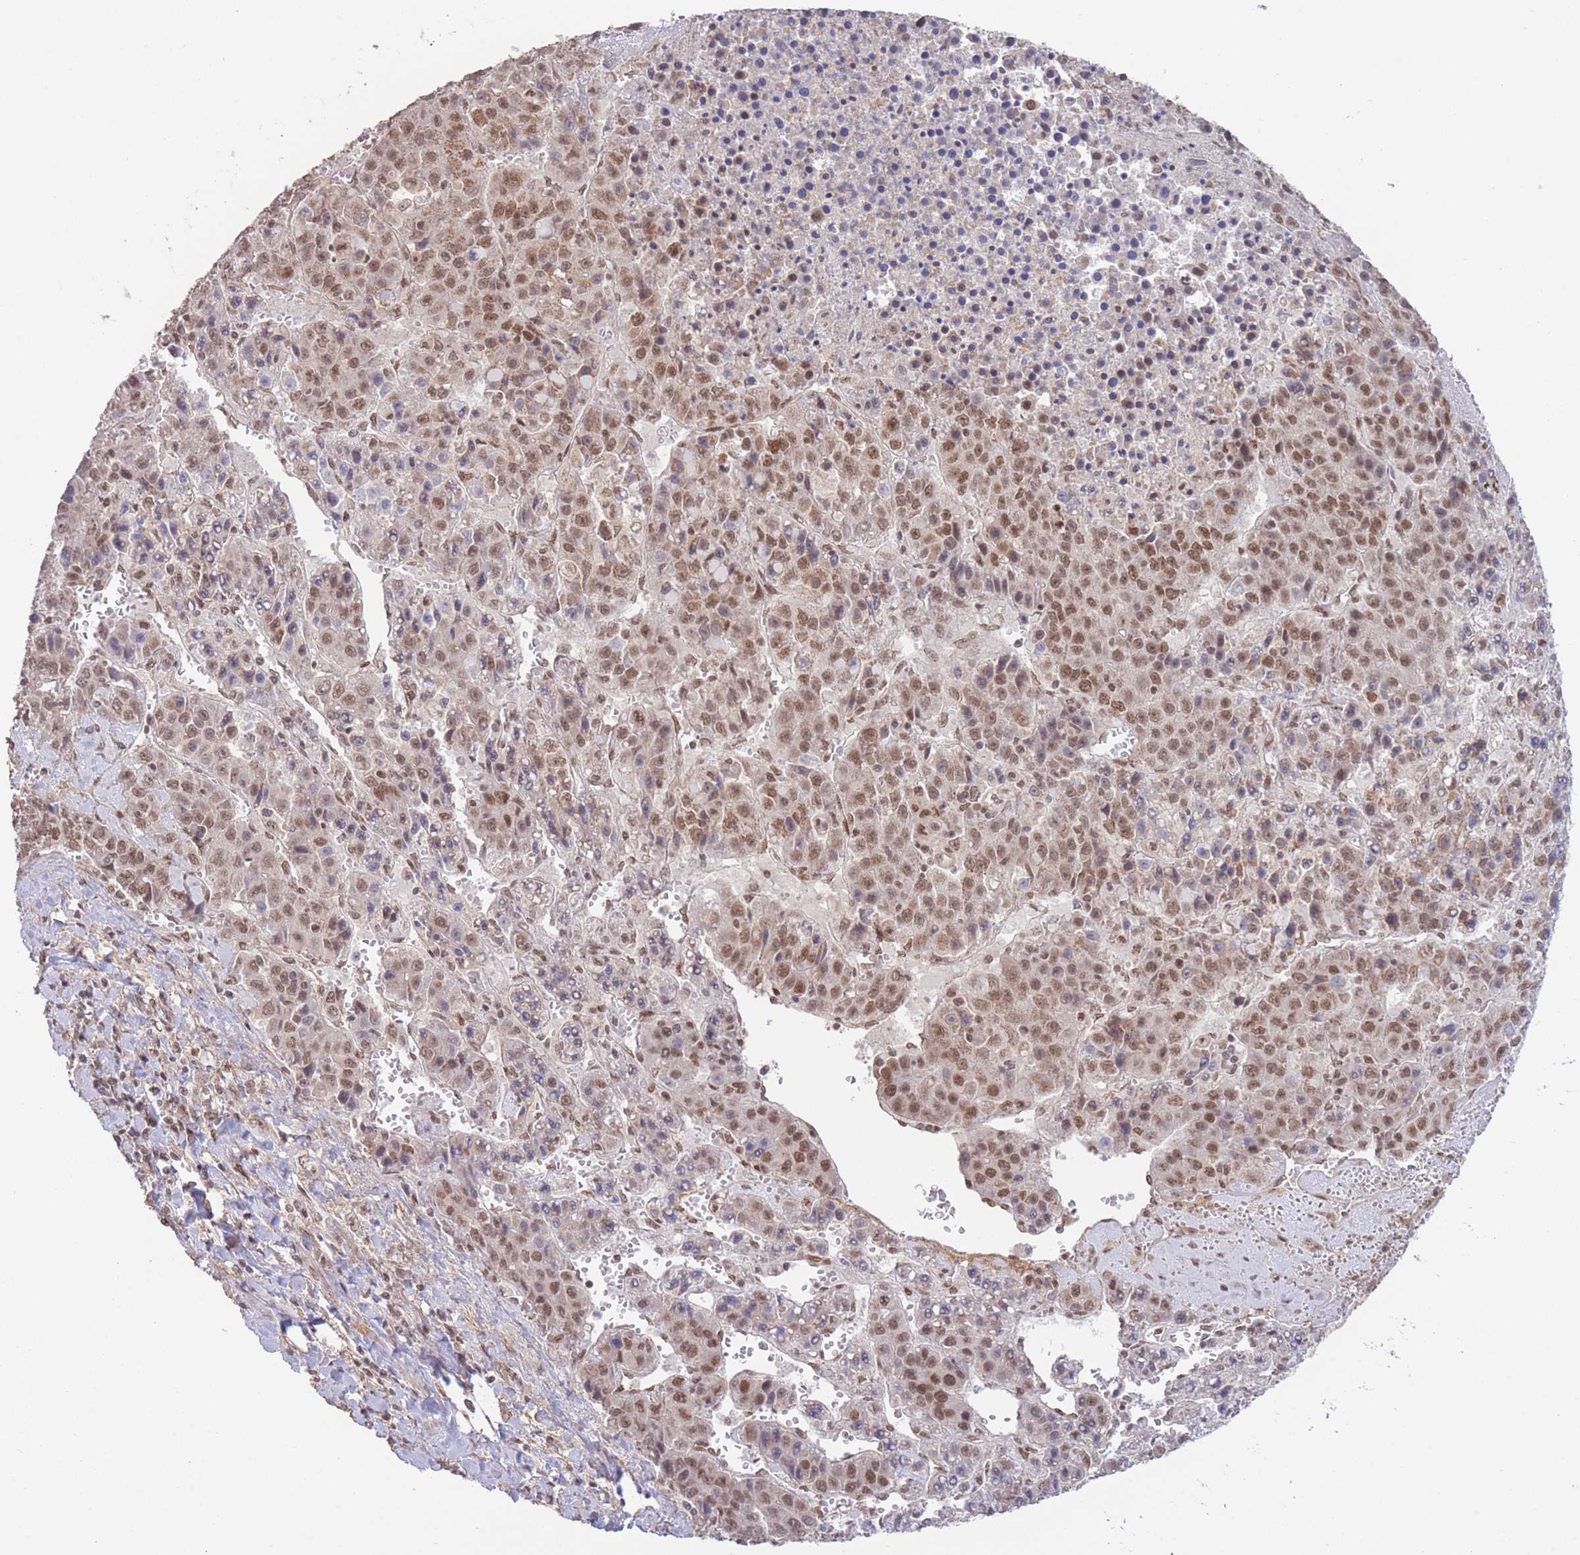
{"staining": {"intensity": "moderate", "quantity": ">75%", "location": "nuclear"}, "tissue": "liver cancer", "cell_type": "Tumor cells", "image_type": "cancer", "snomed": [{"axis": "morphology", "description": "Carcinoma, Hepatocellular, NOS"}, {"axis": "topography", "description": "Liver"}], "caption": "Immunohistochemistry (IHC) image of neoplastic tissue: liver hepatocellular carcinoma stained using IHC exhibits medium levels of moderate protein expression localized specifically in the nuclear of tumor cells, appearing as a nuclear brown color.", "gene": "CARD8", "patient": {"sex": "female", "age": 53}}